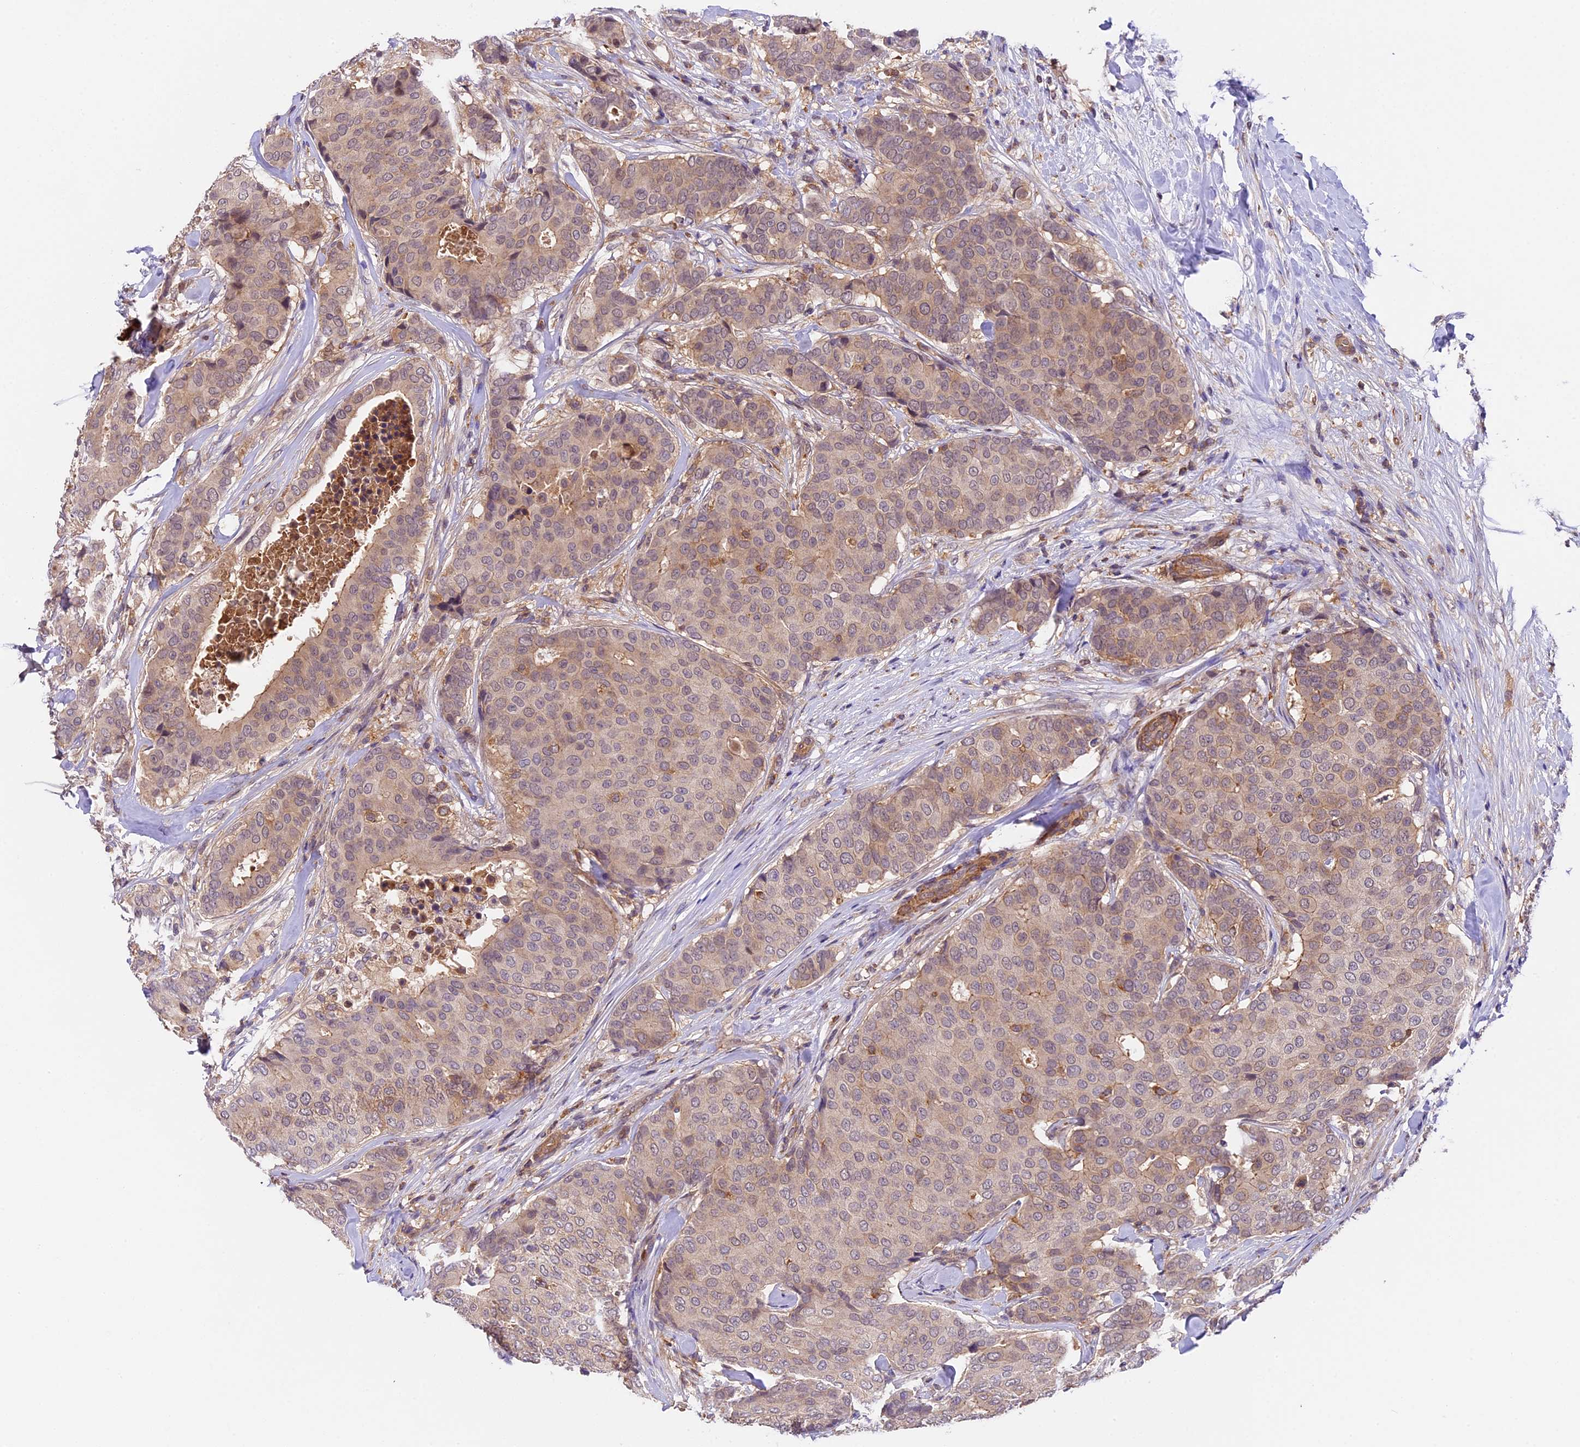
{"staining": {"intensity": "weak", "quantity": ">75%", "location": "cytoplasmic/membranous,nuclear"}, "tissue": "breast cancer", "cell_type": "Tumor cells", "image_type": "cancer", "snomed": [{"axis": "morphology", "description": "Duct carcinoma"}, {"axis": "topography", "description": "Breast"}], "caption": "Breast cancer (intraductal carcinoma) stained with a protein marker displays weak staining in tumor cells.", "gene": "TBC1D1", "patient": {"sex": "female", "age": 75}}